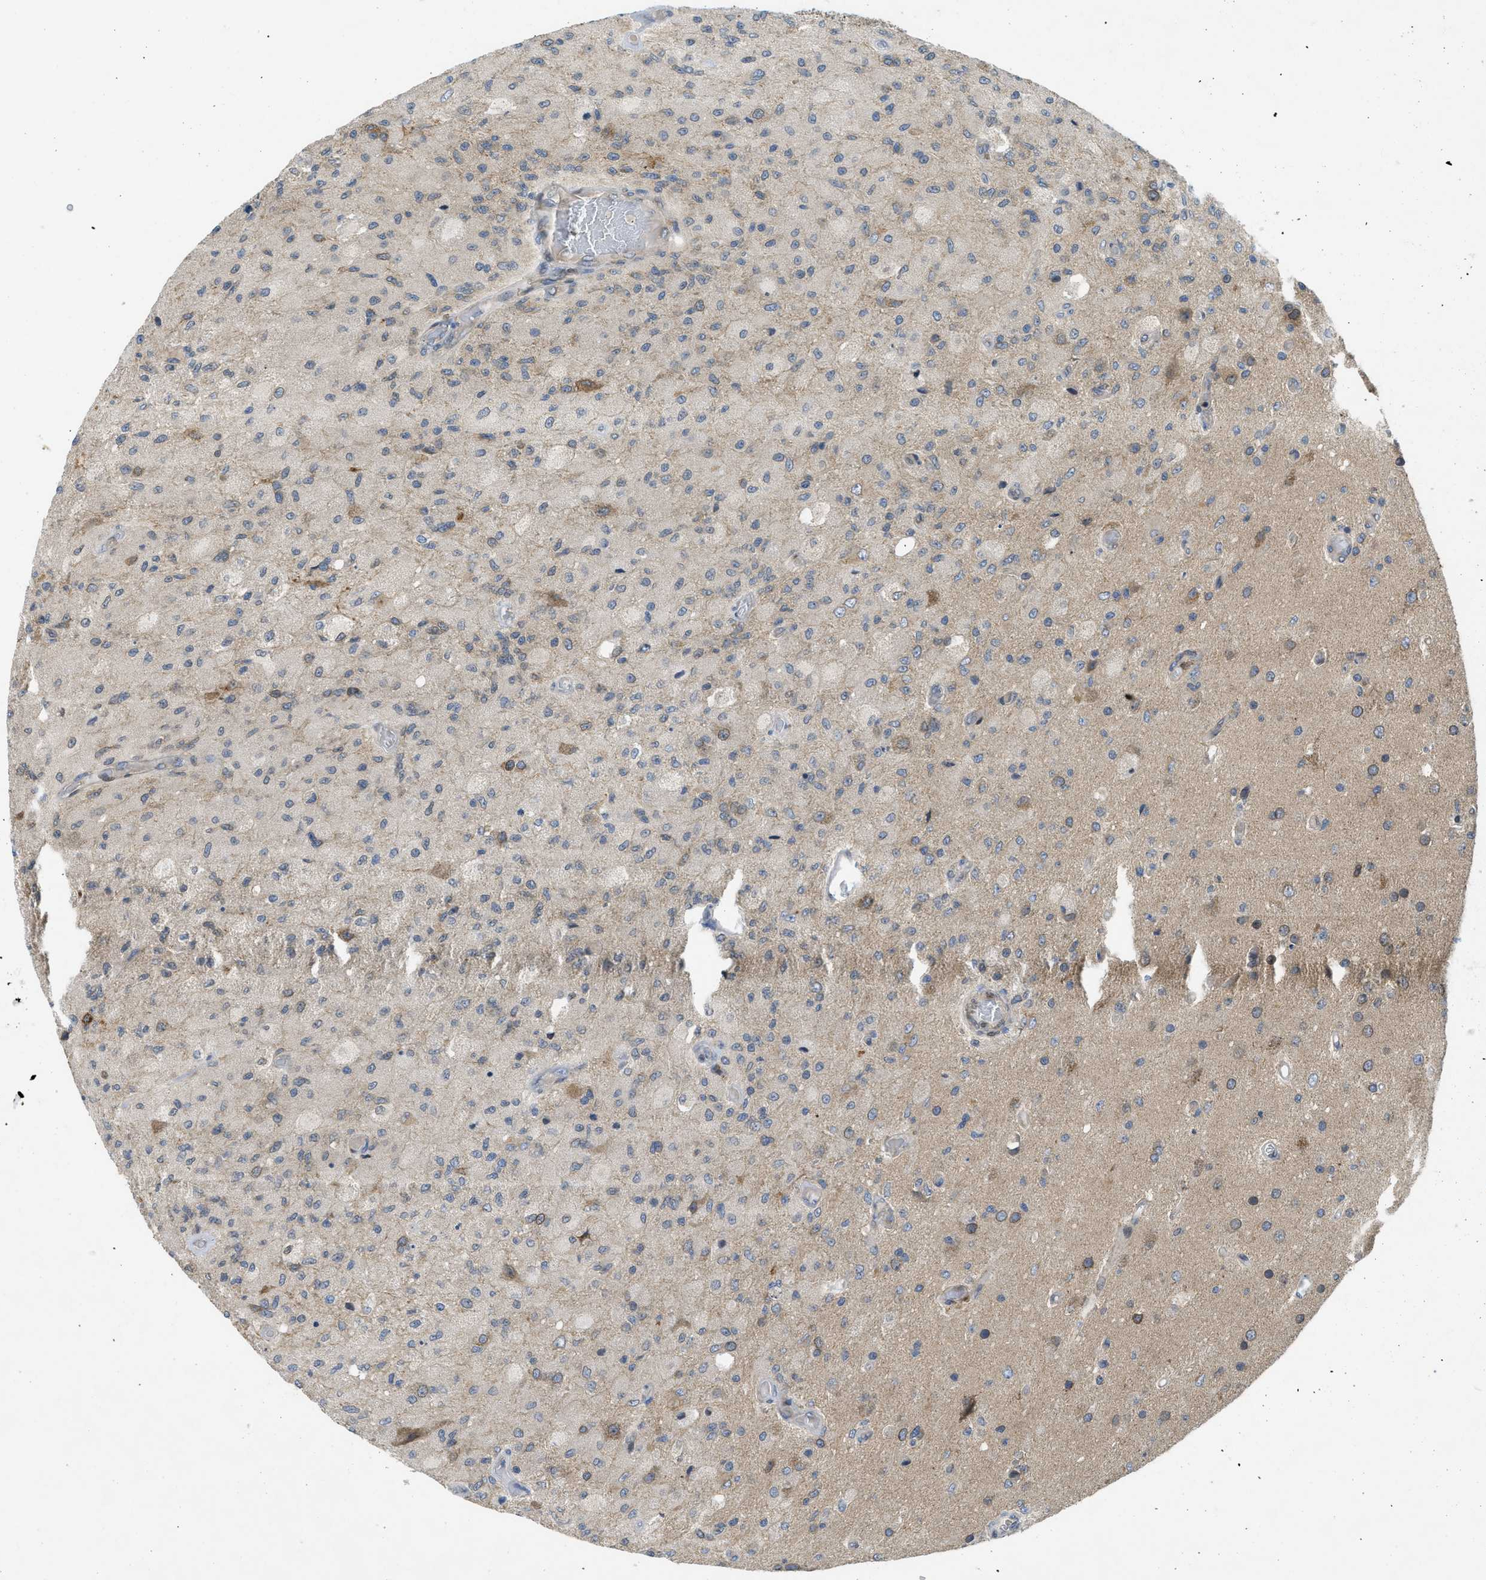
{"staining": {"intensity": "weak", "quantity": "<25%", "location": "cytoplasmic/membranous"}, "tissue": "glioma", "cell_type": "Tumor cells", "image_type": "cancer", "snomed": [{"axis": "morphology", "description": "Normal tissue, NOS"}, {"axis": "morphology", "description": "Glioma, malignant, High grade"}, {"axis": "topography", "description": "Cerebral cortex"}], "caption": "Malignant glioma (high-grade) stained for a protein using immunohistochemistry (IHC) displays no positivity tumor cells.", "gene": "EIF2AK3", "patient": {"sex": "male", "age": 77}}